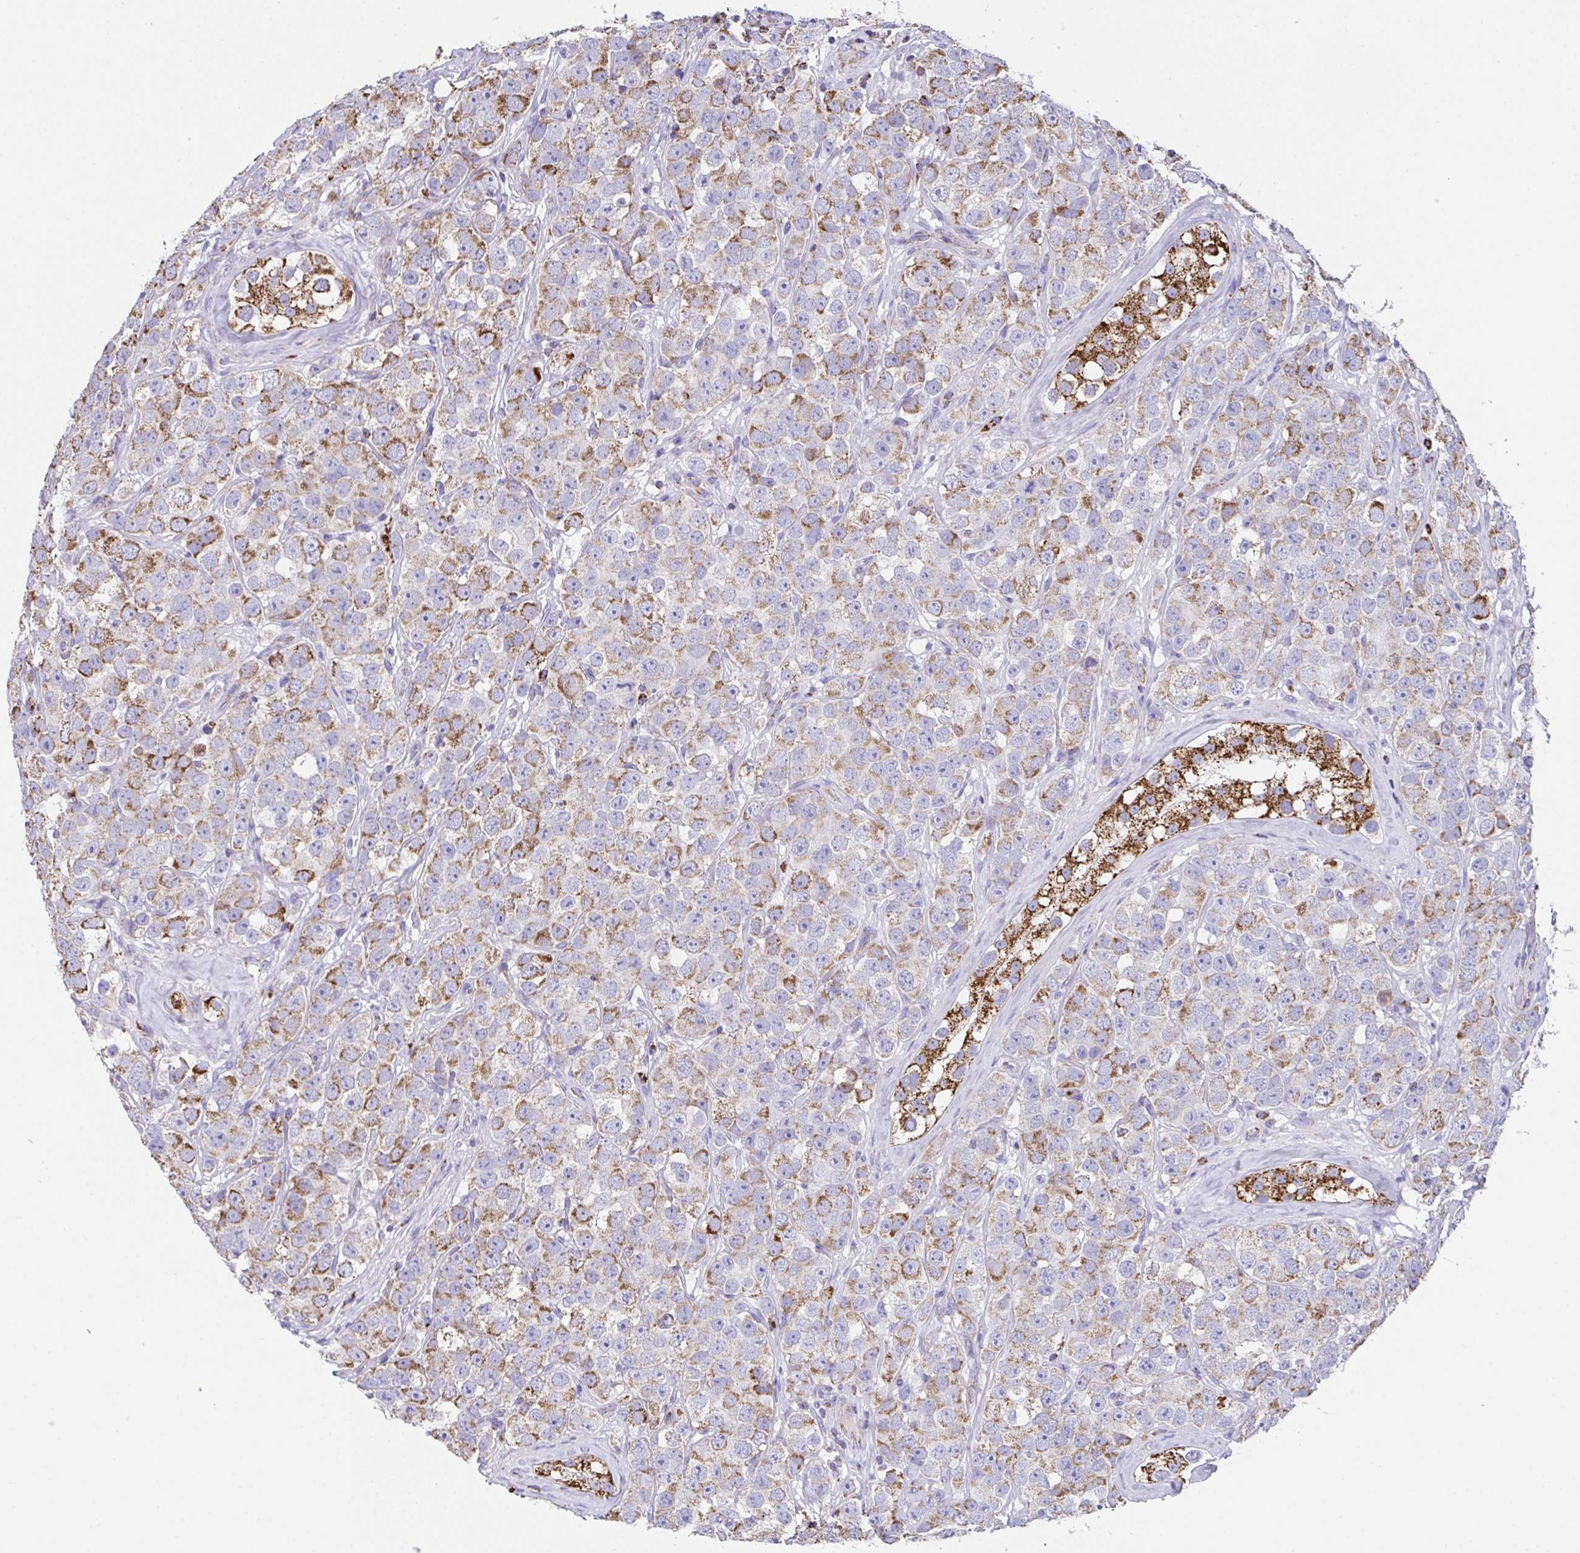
{"staining": {"intensity": "moderate", "quantity": ">75%", "location": "cytoplasmic/membranous"}, "tissue": "testis cancer", "cell_type": "Tumor cells", "image_type": "cancer", "snomed": [{"axis": "morphology", "description": "Seminoma, NOS"}, {"axis": "topography", "description": "Testis"}], "caption": "Immunohistochemistry (IHC) of testis cancer reveals medium levels of moderate cytoplasmic/membranous staining in about >75% of tumor cells. Nuclei are stained in blue.", "gene": "PCMTD2", "patient": {"sex": "male", "age": 28}}